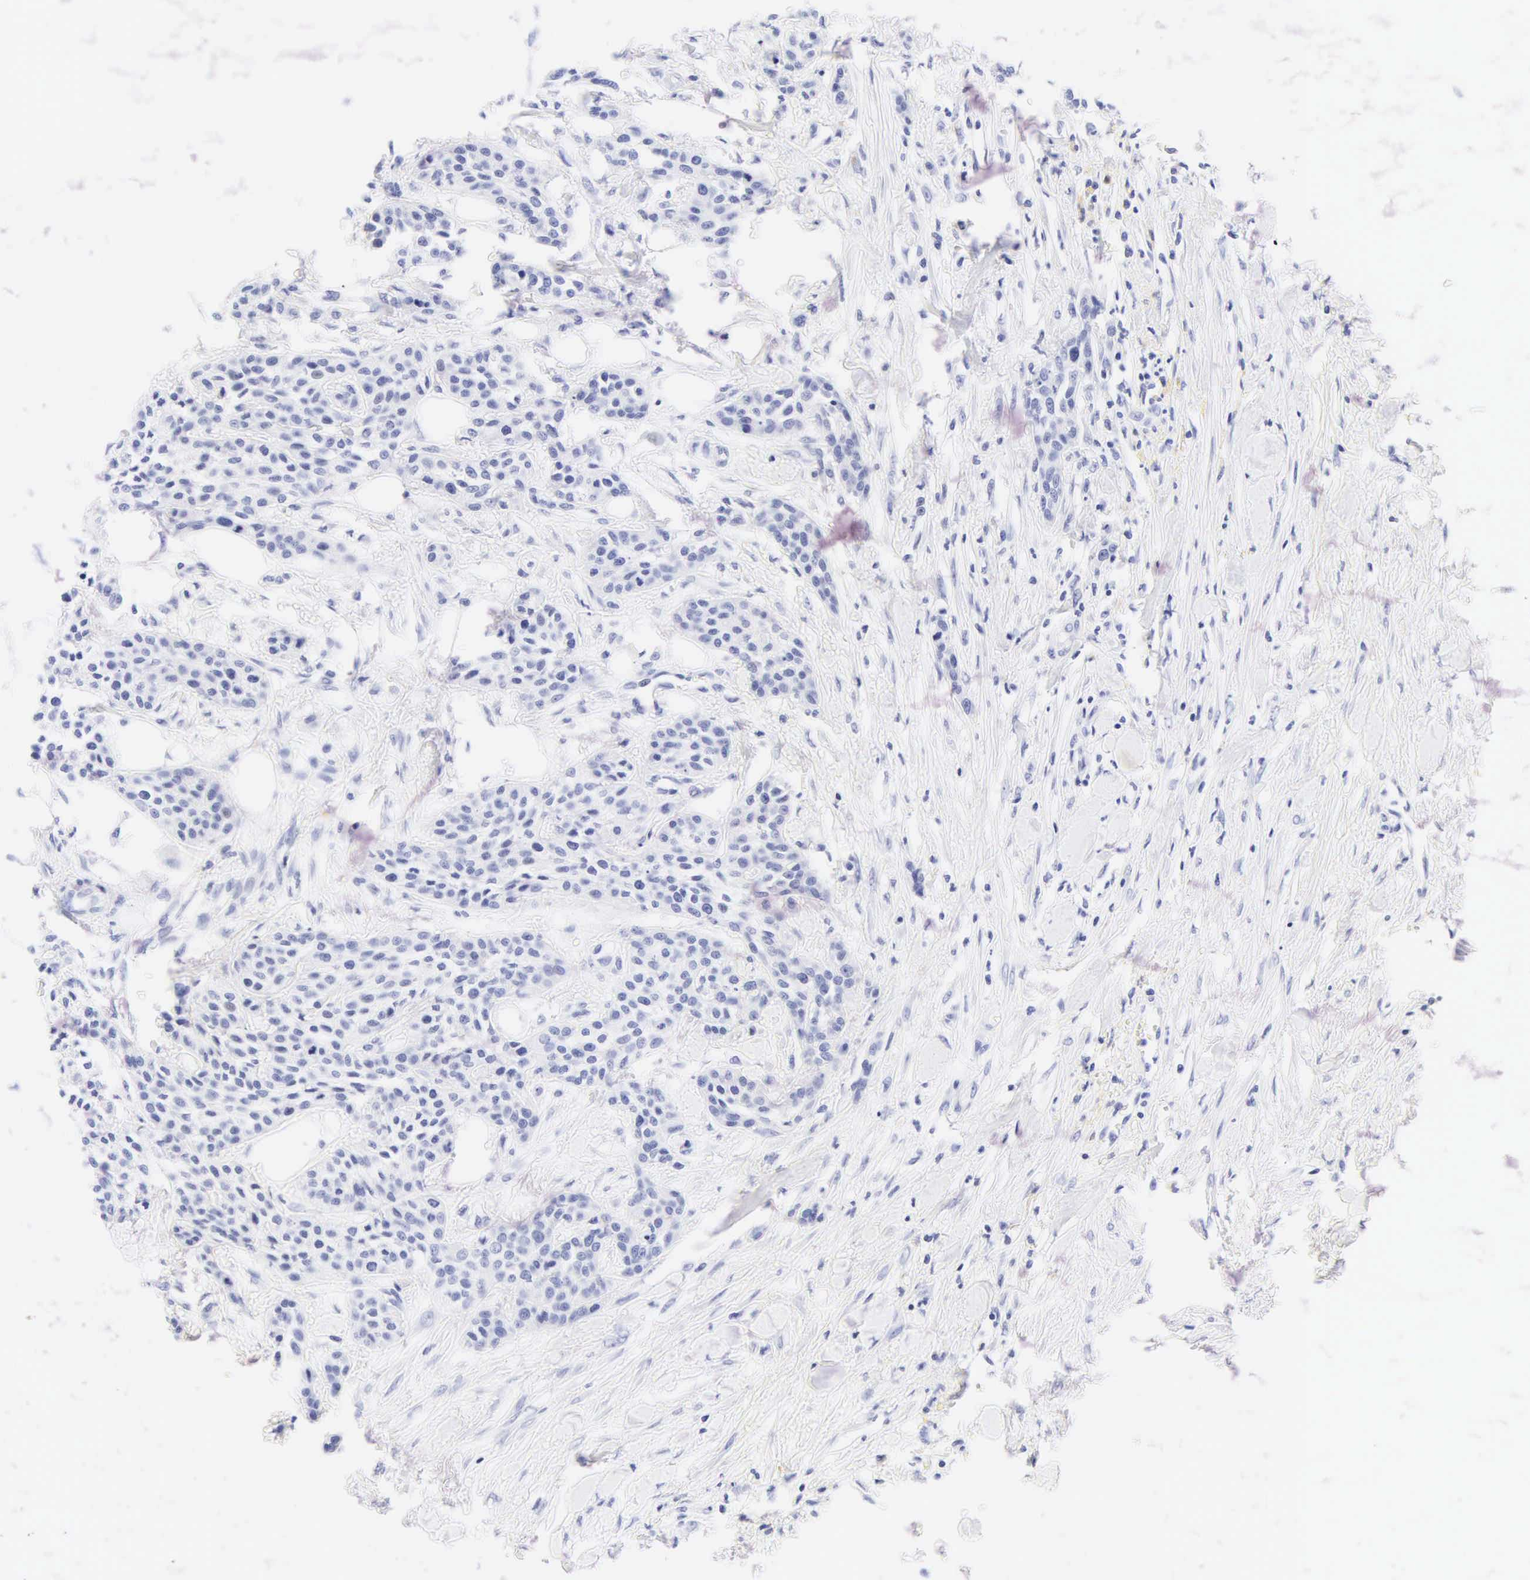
{"staining": {"intensity": "negative", "quantity": "none", "location": "none"}, "tissue": "urothelial cancer", "cell_type": "Tumor cells", "image_type": "cancer", "snomed": [{"axis": "morphology", "description": "Urothelial carcinoma, High grade"}, {"axis": "topography", "description": "Urinary bladder"}], "caption": "The image exhibits no staining of tumor cells in high-grade urothelial carcinoma.", "gene": "KRT20", "patient": {"sex": "male", "age": 56}}